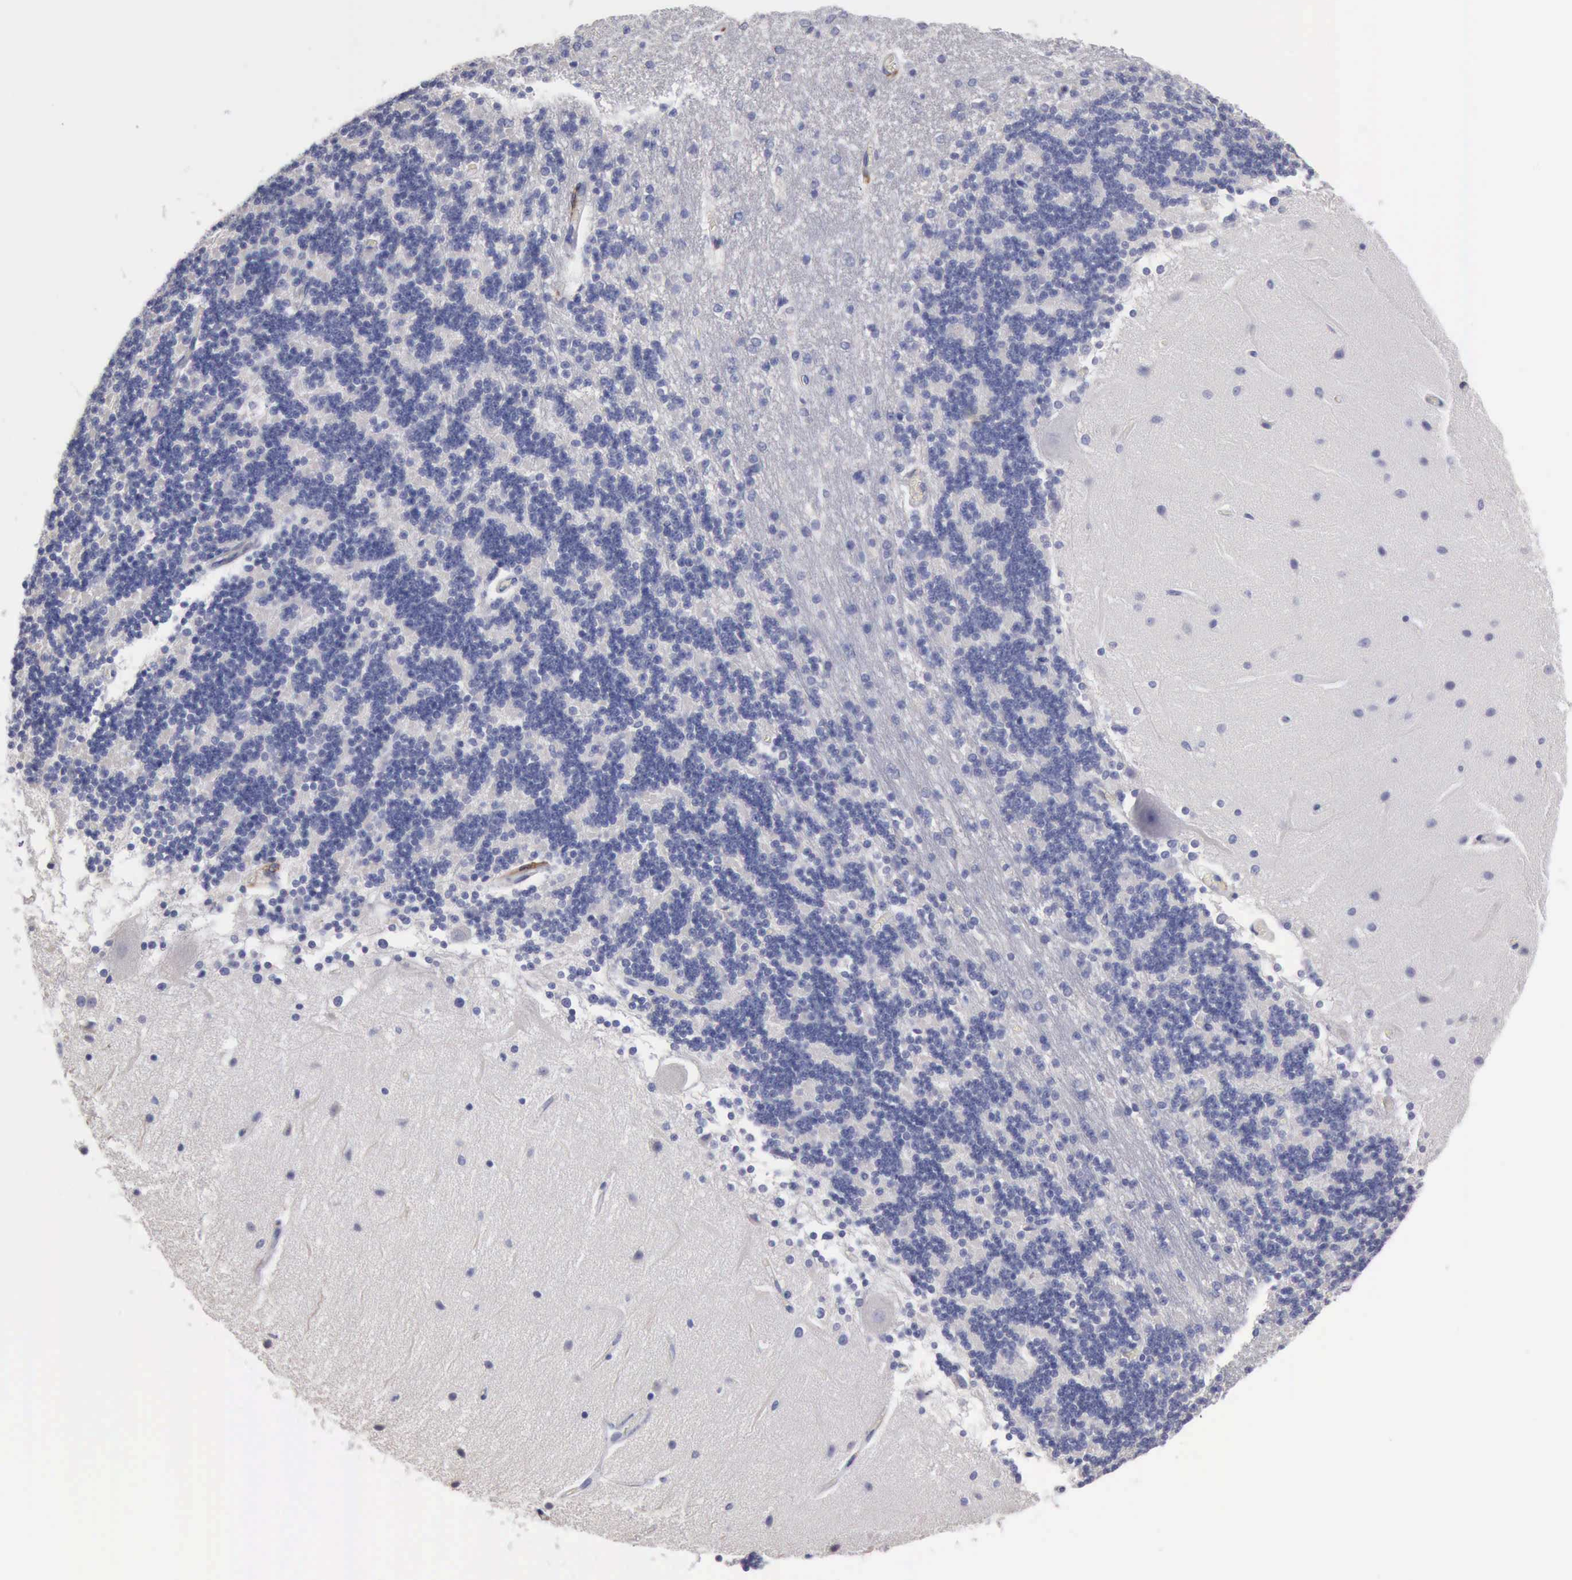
{"staining": {"intensity": "negative", "quantity": "none", "location": "none"}, "tissue": "cerebellum", "cell_type": "Cells in granular layer", "image_type": "normal", "snomed": [{"axis": "morphology", "description": "Normal tissue, NOS"}, {"axis": "topography", "description": "Cerebellum"}], "caption": "This is an IHC image of unremarkable cerebellum. There is no expression in cells in granular layer.", "gene": "PTGS2", "patient": {"sex": "female", "age": 54}}